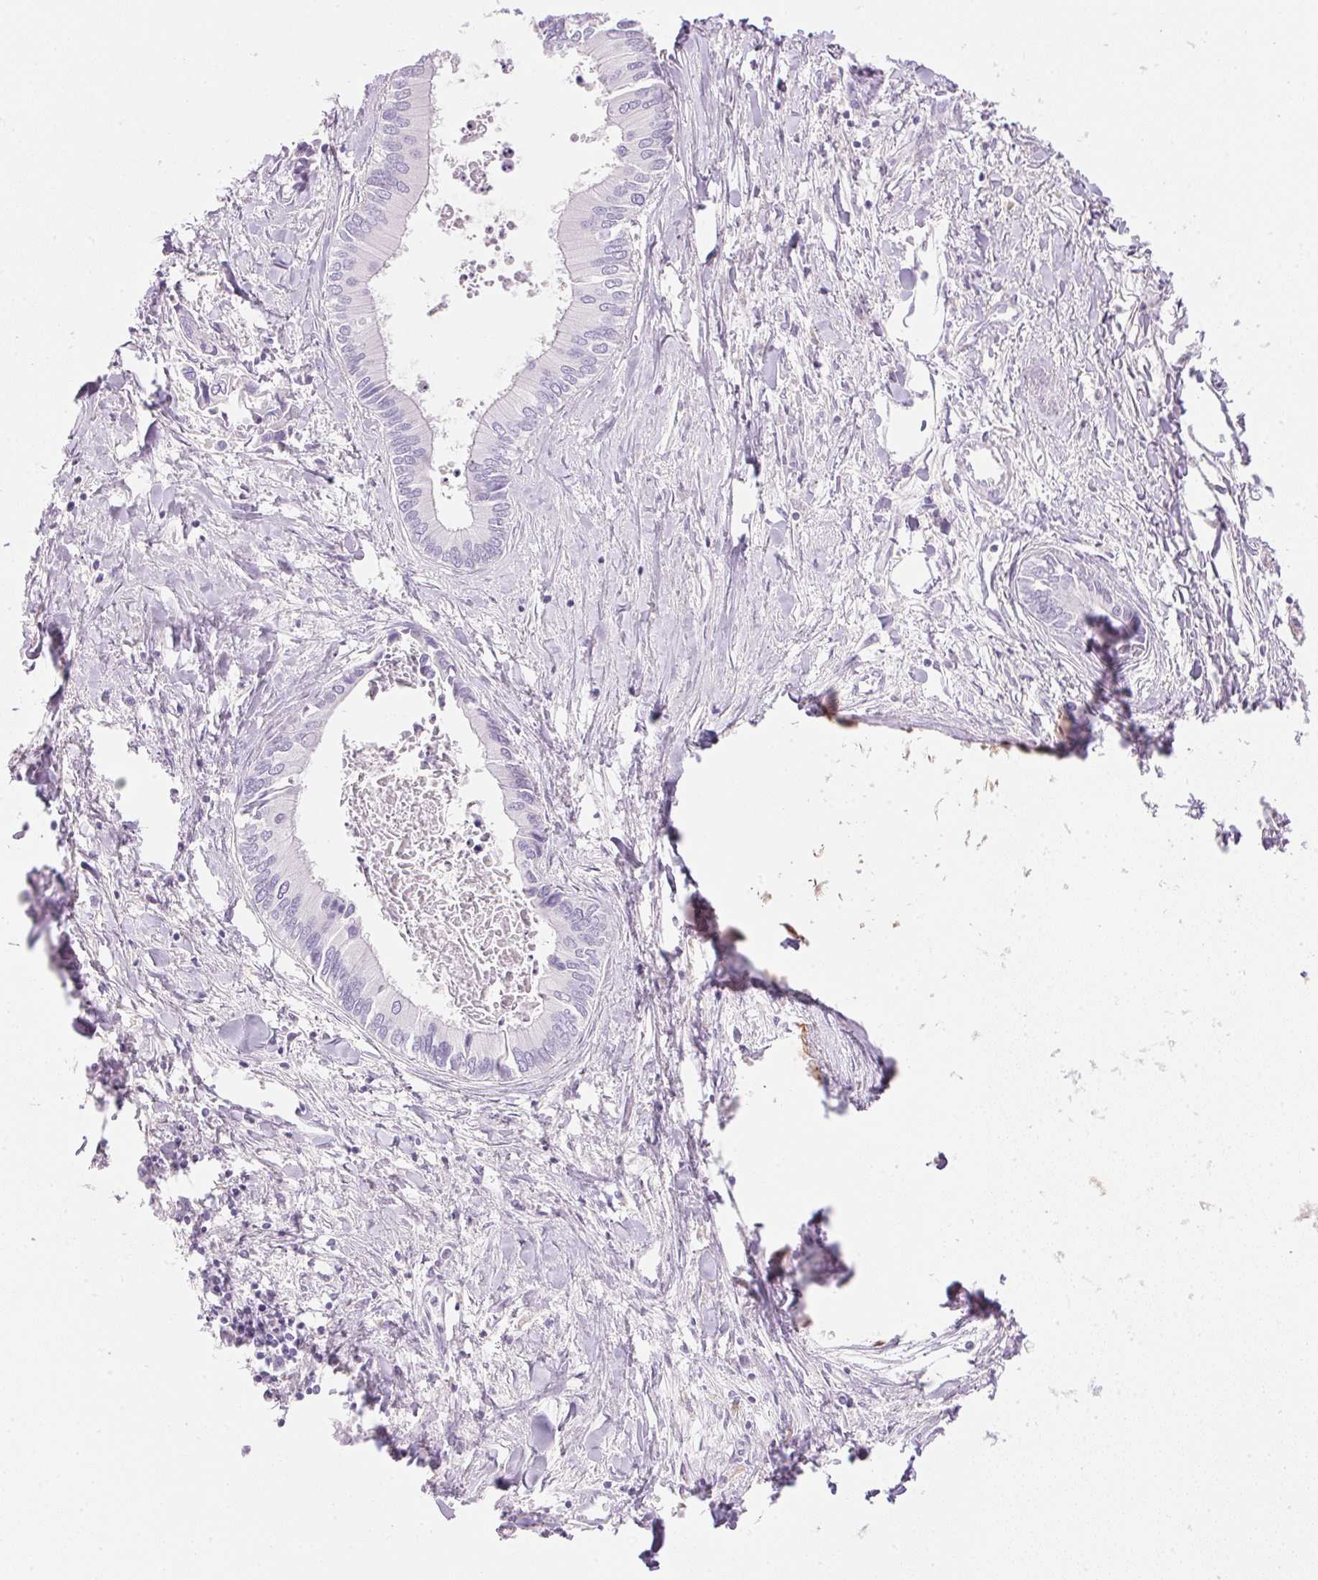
{"staining": {"intensity": "negative", "quantity": "none", "location": "none"}, "tissue": "liver cancer", "cell_type": "Tumor cells", "image_type": "cancer", "snomed": [{"axis": "morphology", "description": "Cholangiocarcinoma"}, {"axis": "topography", "description": "Liver"}], "caption": "An image of human liver cancer is negative for staining in tumor cells. The staining is performed using DAB (3,3'-diaminobenzidine) brown chromogen with nuclei counter-stained in using hematoxylin.", "gene": "ATP6V1G3", "patient": {"sex": "male", "age": 66}}